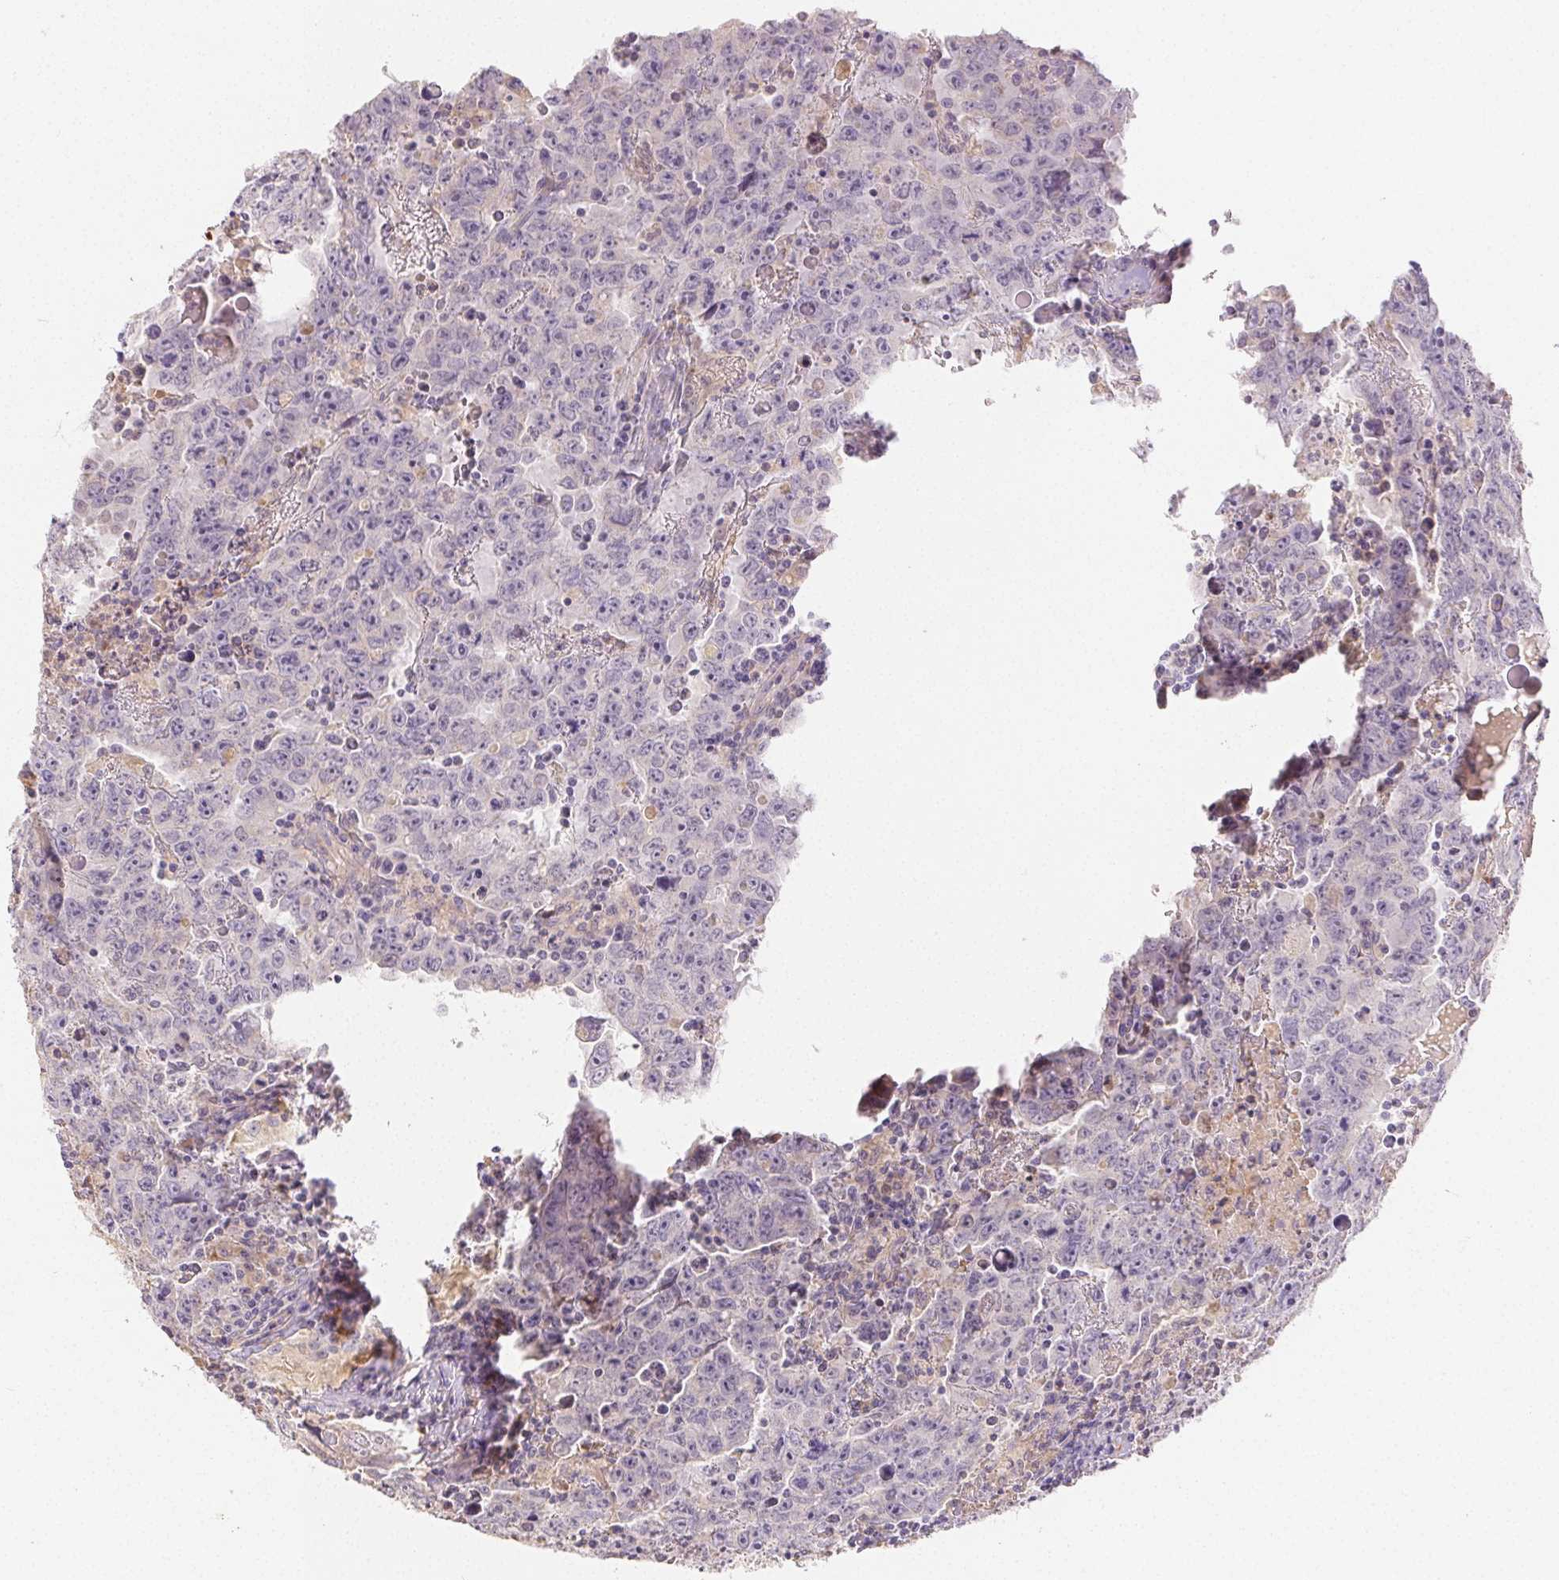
{"staining": {"intensity": "negative", "quantity": "none", "location": "none"}, "tissue": "testis cancer", "cell_type": "Tumor cells", "image_type": "cancer", "snomed": [{"axis": "morphology", "description": "Carcinoma, Embryonal, NOS"}, {"axis": "topography", "description": "Testis"}], "caption": "An immunohistochemistry (IHC) image of embryonal carcinoma (testis) is shown. There is no staining in tumor cells of embryonal carcinoma (testis).", "gene": "ACVR1B", "patient": {"sex": "male", "age": 22}}